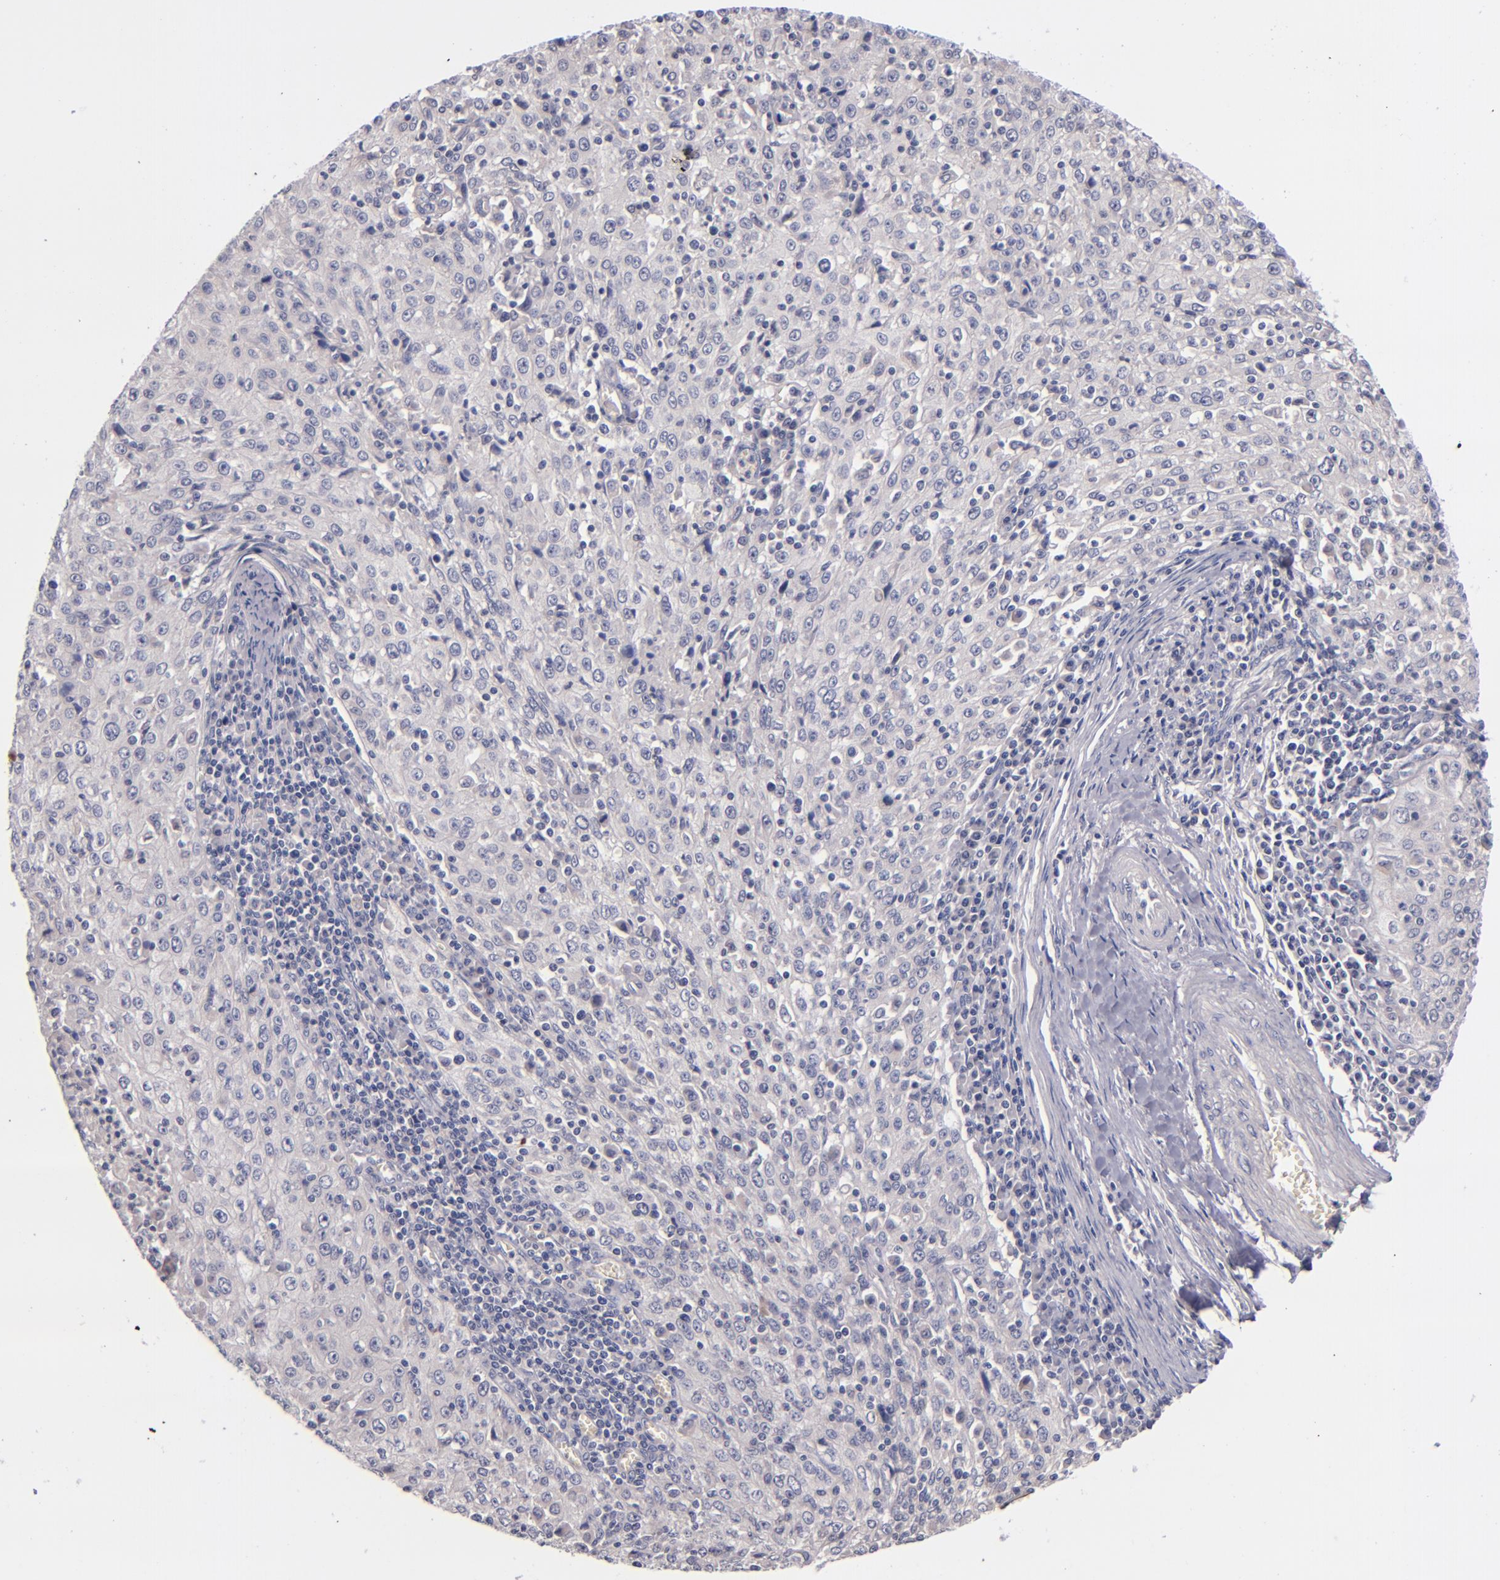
{"staining": {"intensity": "negative", "quantity": "none", "location": "none"}, "tissue": "cervical cancer", "cell_type": "Tumor cells", "image_type": "cancer", "snomed": [{"axis": "morphology", "description": "Squamous cell carcinoma, NOS"}, {"axis": "topography", "description": "Cervix"}], "caption": "There is no significant staining in tumor cells of cervical cancer.", "gene": "TSC2", "patient": {"sex": "female", "age": 27}}